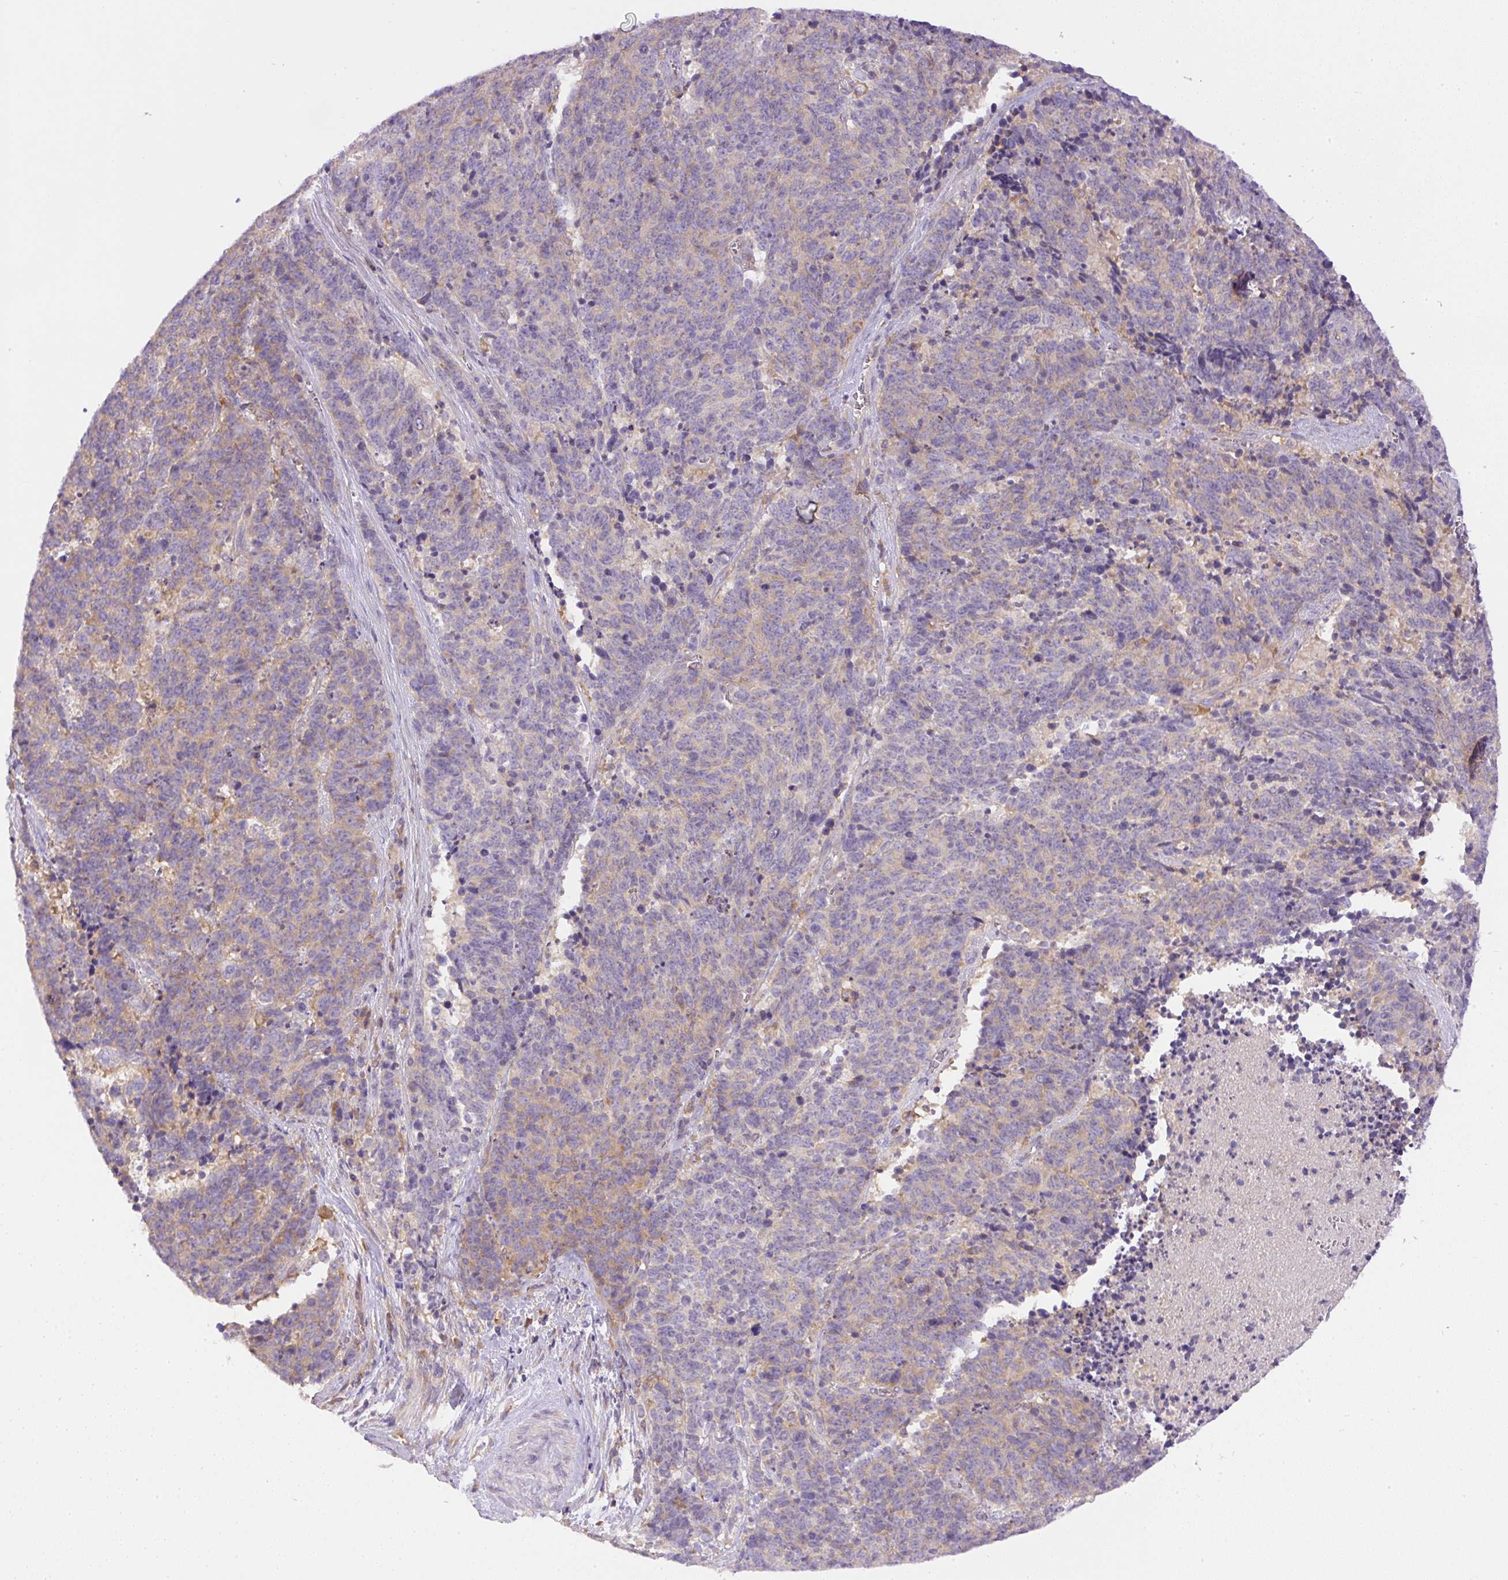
{"staining": {"intensity": "weak", "quantity": "<25%", "location": "cytoplasmic/membranous"}, "tissue": "cervical cancer", "cell_type": "Tumor cells", "image_type": "cancer", "snomed": [{"axis": "morphology", "description": "Squamous cell carcinoma, NOS"}, {"axis": "topography", "description": "Cervix"}], "caption": "High magnification brightfield microscopy of cervical cancer stained with DAB (3,3'-diaminobenzidine) (brown) and counterstained with hematoxylin (blue): tumor cells show no significant expression.", "gene": "DAPK1", "patient": {"sex": "female", "age": 29}}